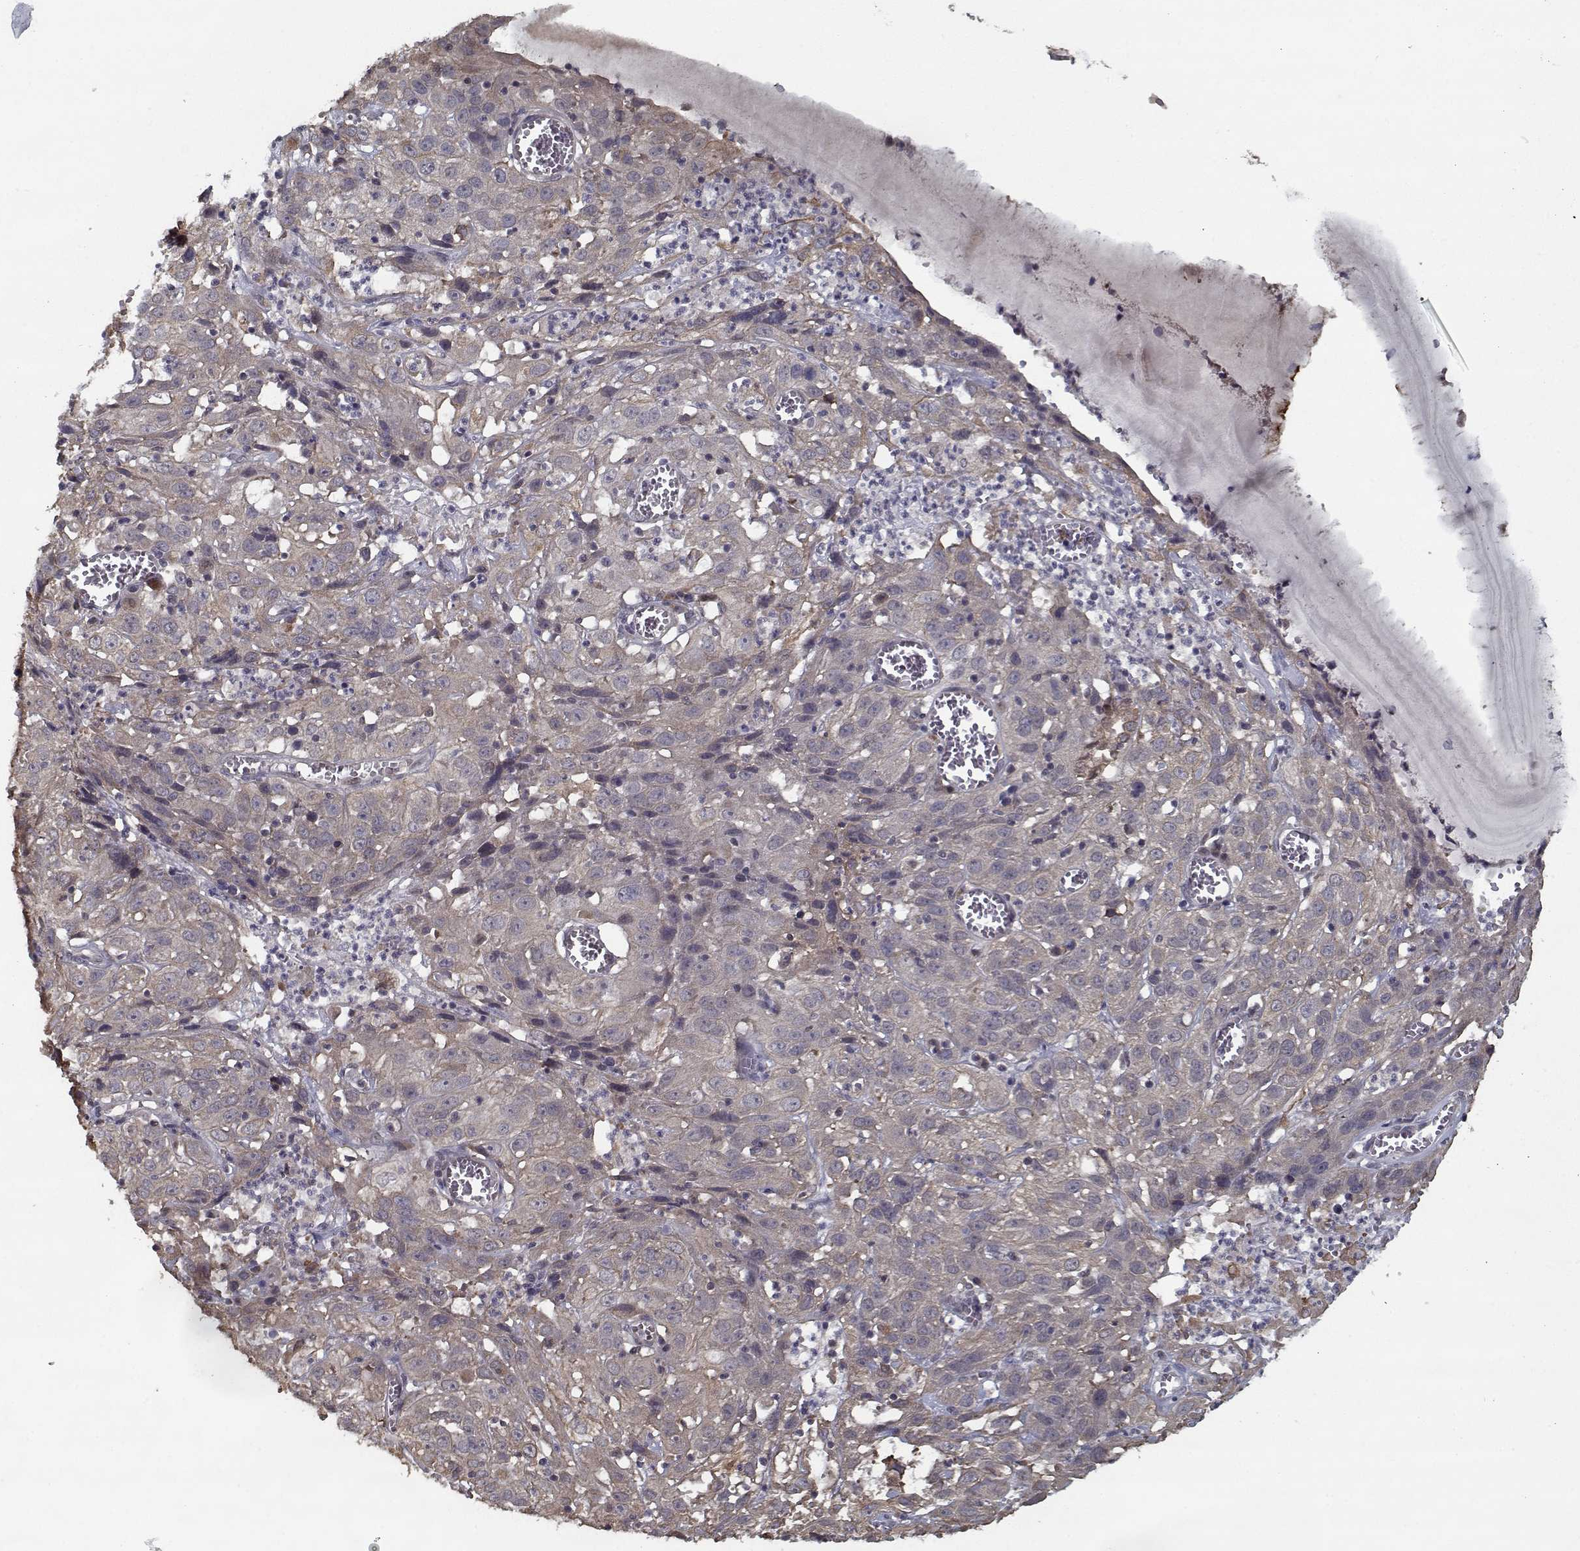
{"staining": {"intensity": "weak", "quantity": ">75%", "location": "cytoplasmic/membranous"}, "tissue": "cervical cancer", "cell_type": "Tumor cells", "image_type": "cancer", "snomed": [{"axis": "morphology", "description": "Squamous cell carcinoma, NOS"}, {"axis": "topography", "description": "Cervix"}], "caption": "The image reveals a brown stain indicating the presence of a protein in the cytoplasmic/membranous of tumor cells in cervical cancer (squamous cell carcinoma).", "gene": "NLK", "patient": {"sex": "female", "age": 32}}